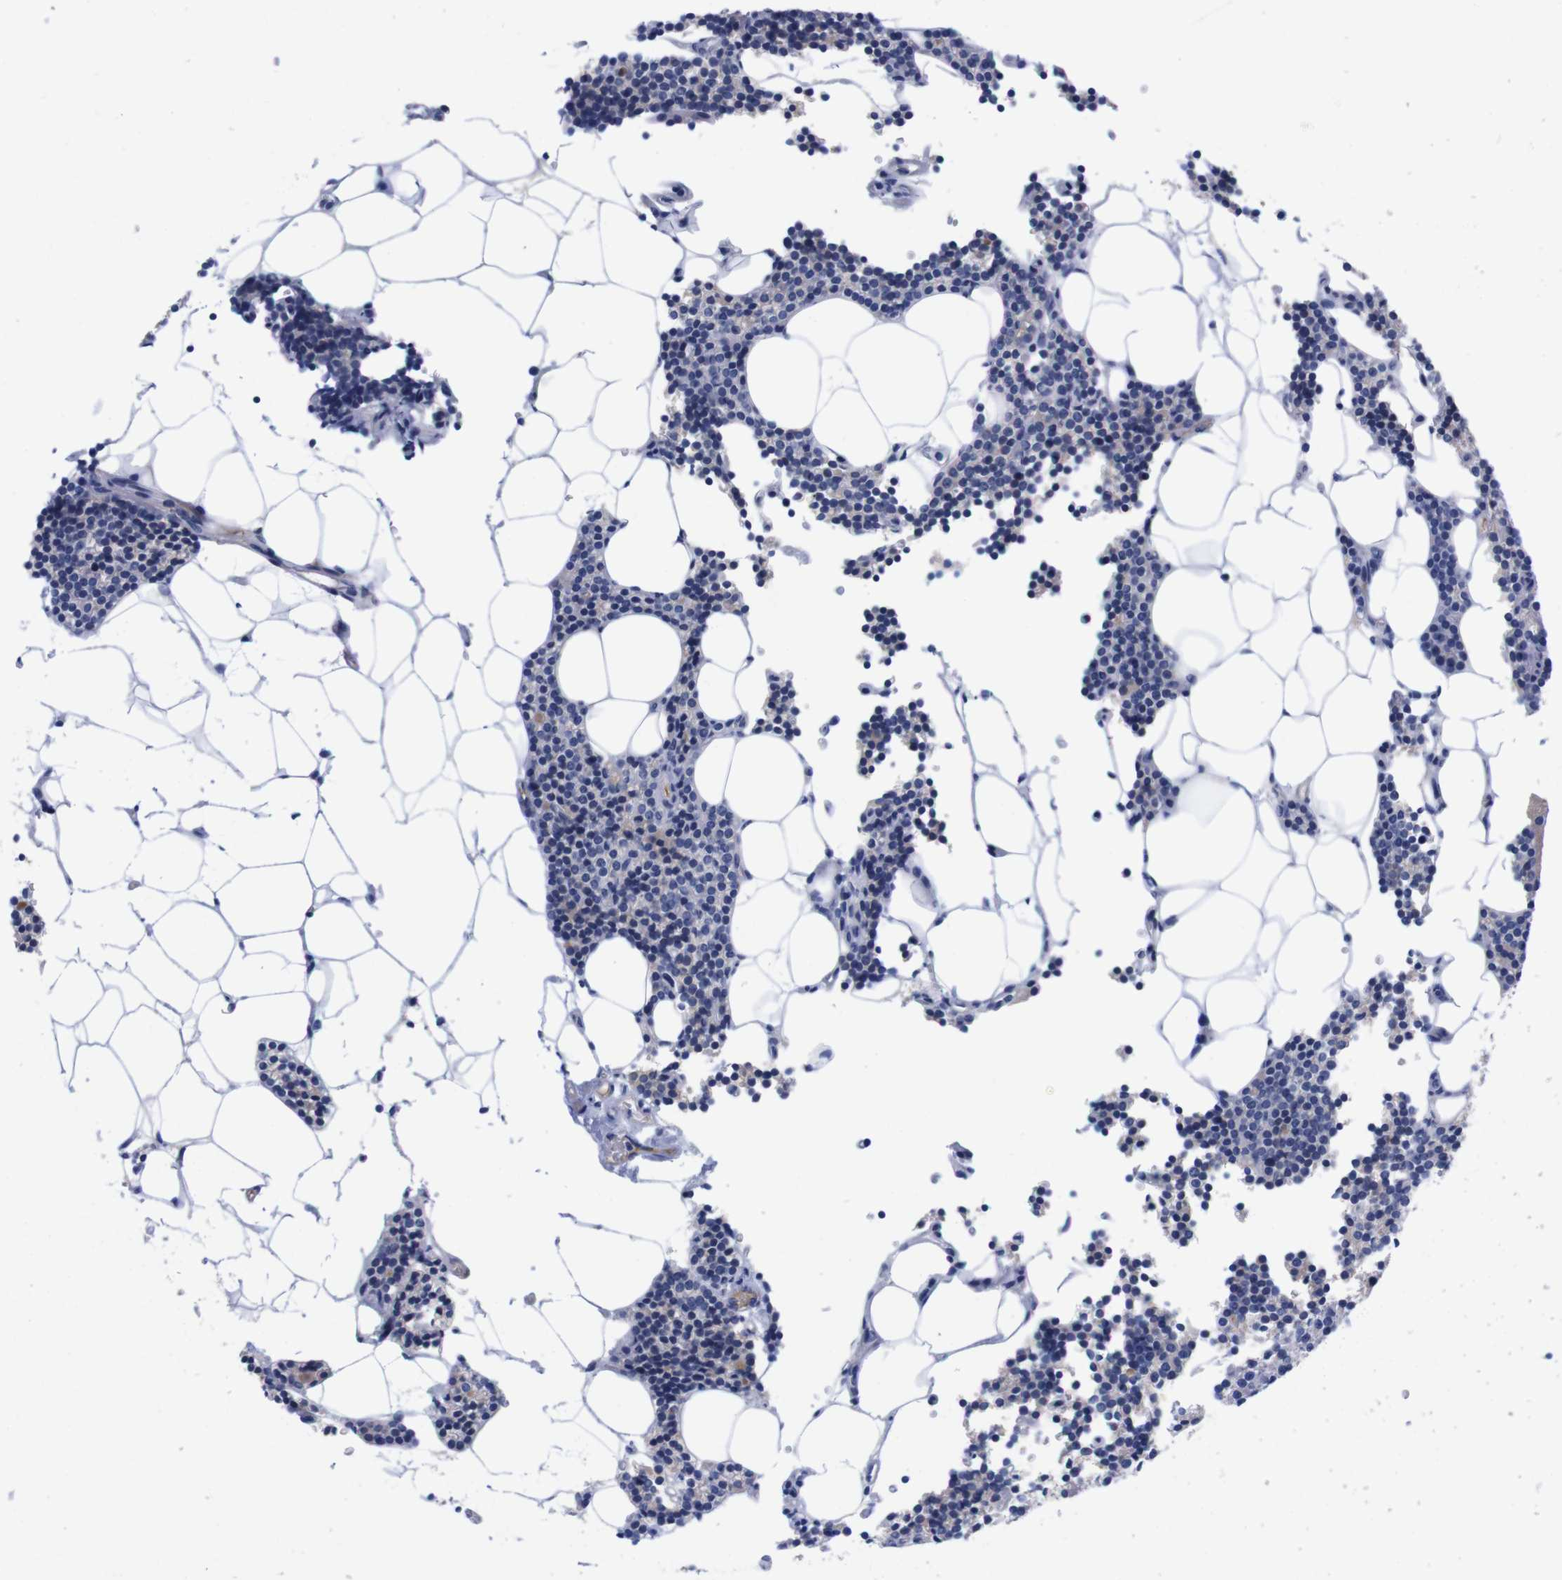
{"staining": {"intensity": "negative", "quantity": "none", "location": "none"}, "tissue": "parathyroid gland", "cell_type": "Glandular cells", "image_type": "normal", "snomed": [{"axis": "morphology", "description": "Normal tissue, NOS"}, {"axis": "morphology", "description": "Adenoma, NOS"}, {"axis": "topography", "description": "Parathyroid gland"}], "caption": "A high-resolution histopathology image shows IHC staining of benign parathyroid gland, which reveals no significant positivity in glandular cells.", "gene": "FAM210A", "patient": {"sex": "female", "age": 70}}